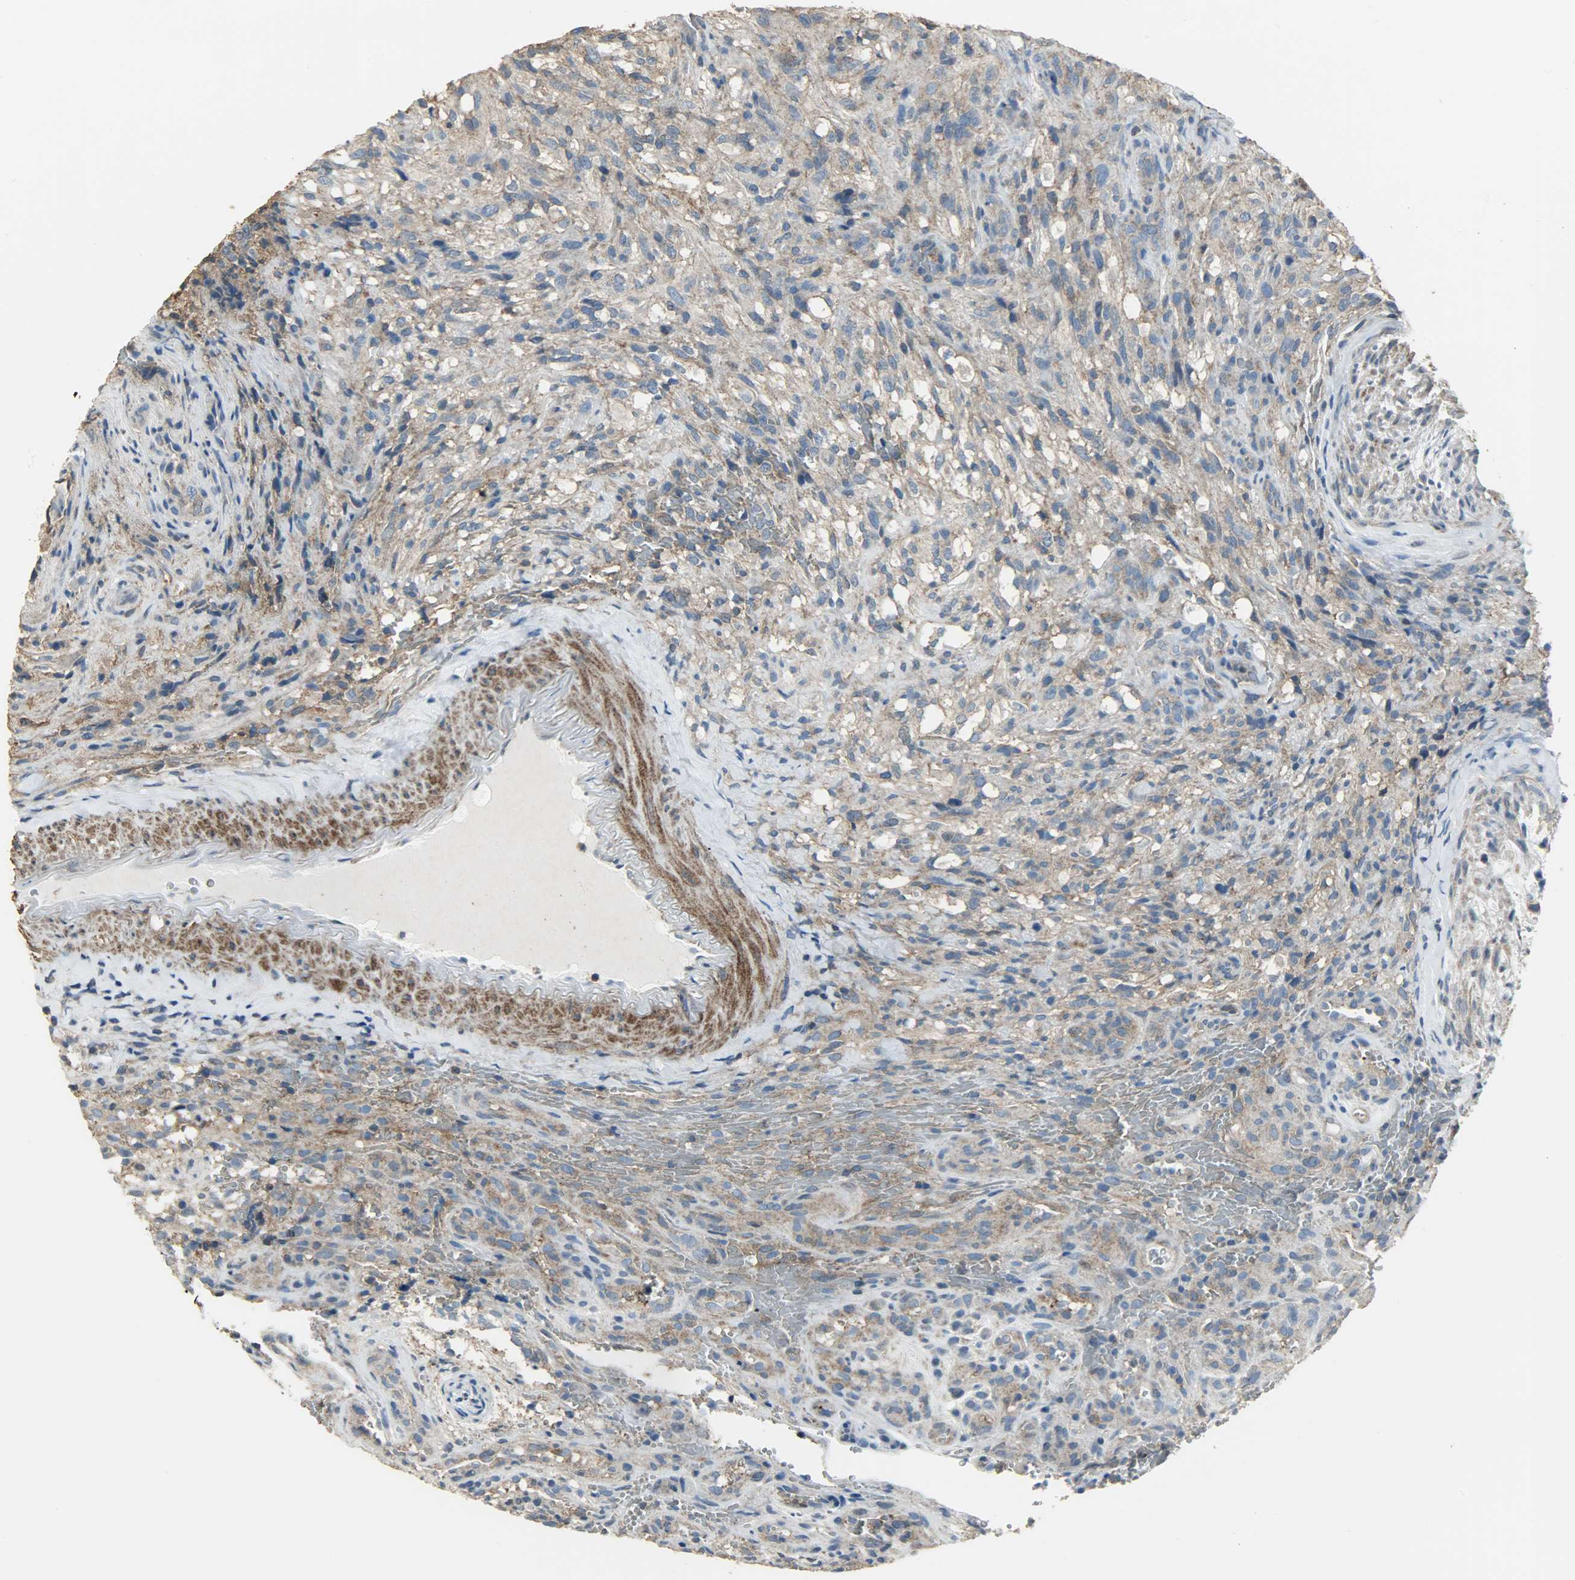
{"staining": {"intensity": "weak", "quantity": ">75%", "location": "cytoplasmic/membranous"}, "tissue": "glioma", "cell_type": "Tumor cells", "image_type": "cancer", "snomed": [{"axis": "morphology", "description": "Normal tissue, NOS"}, {"axis": "morphology", "description": "Glioma, malignant, High grade"}, {"axis": "topography", "description": "Cerebral cortex"}], "caption": "IHC photomicrograph of neoplastic tissue: human glioma stained using IHC reveals low levels of weak protein expression localized specifically in the cytoplasmic/membranous of tumor cells, appearing as a cytoplasmic/membranous brown color.", "gene": "DNAJA4", "patient": {"sex": "male", "age": 75}}